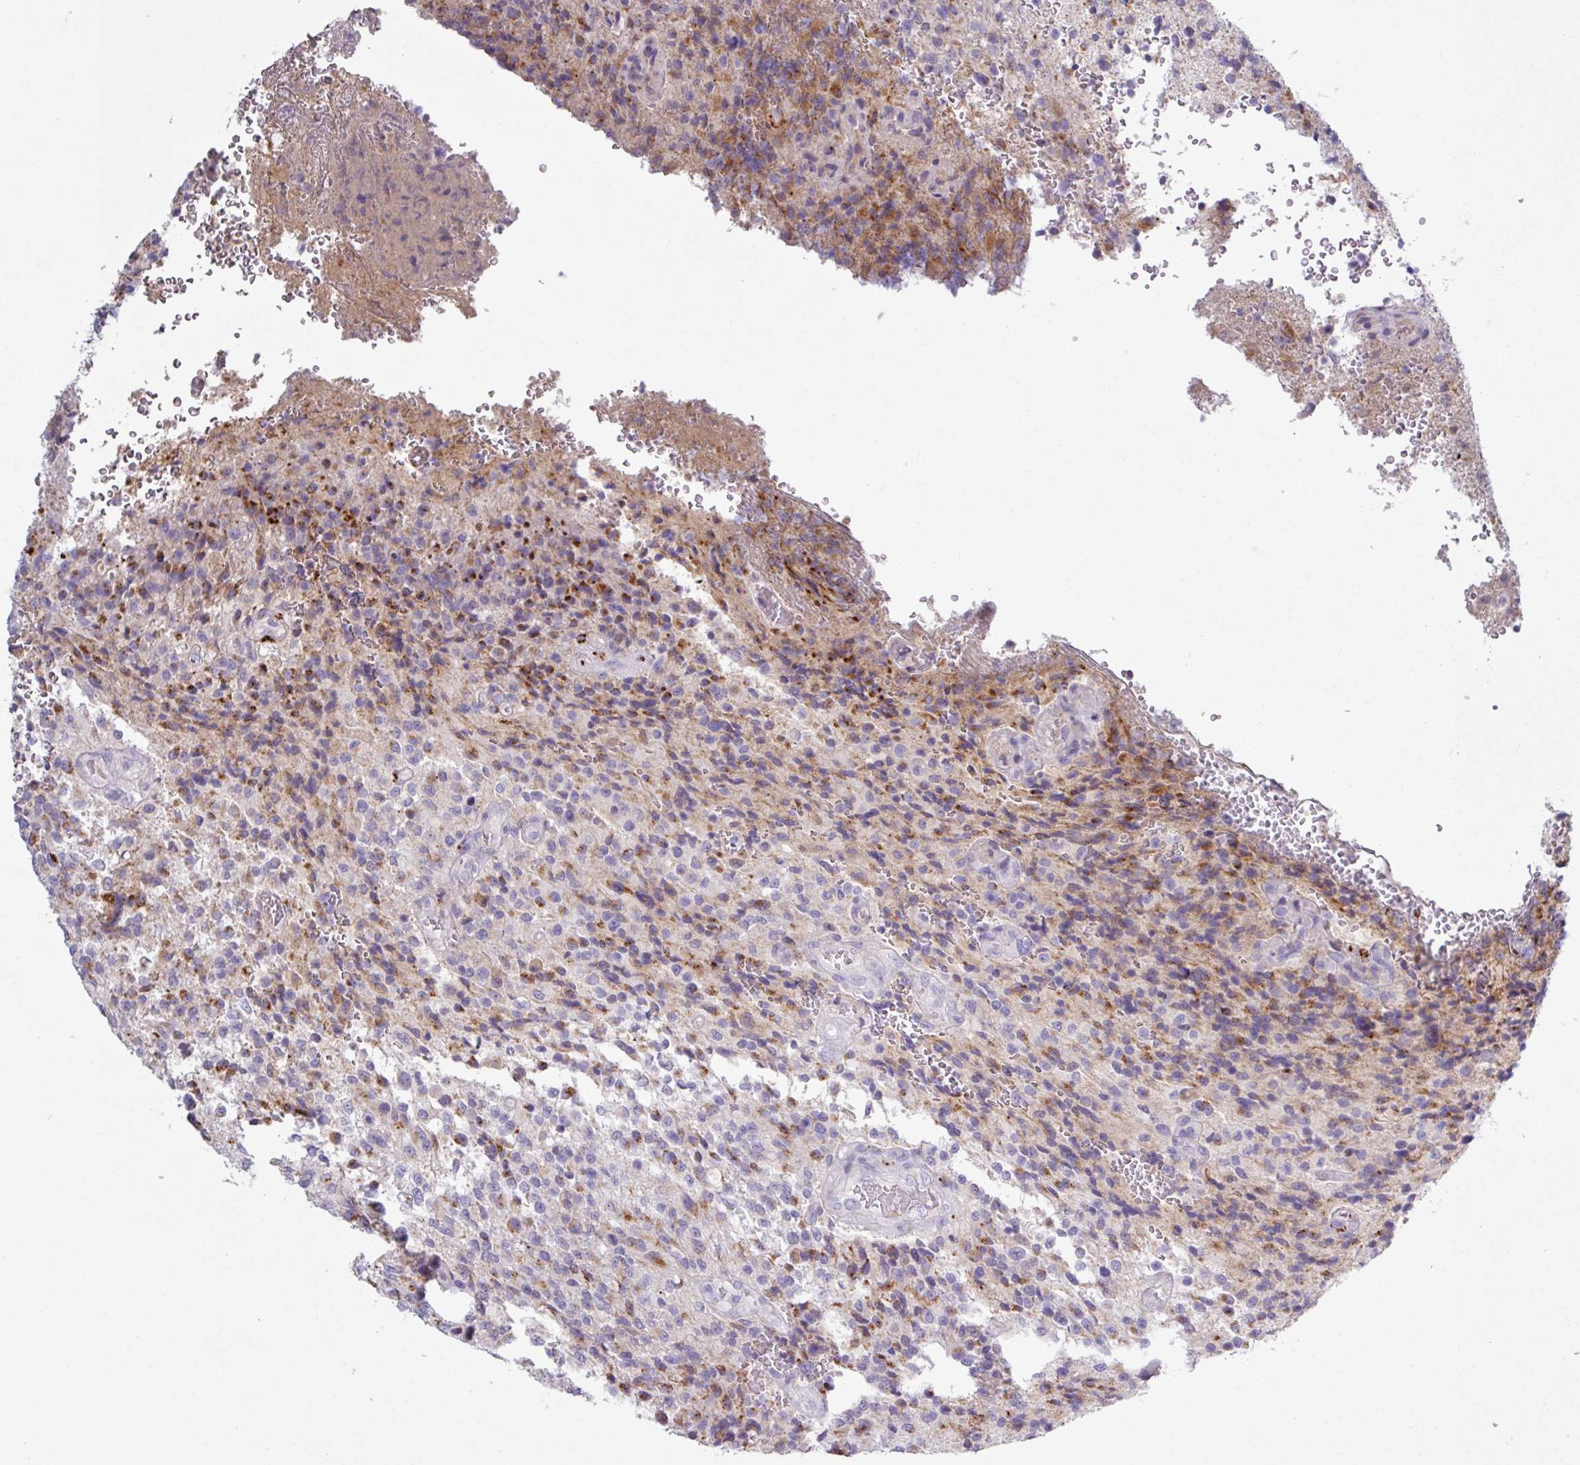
{"staining": {"intensity": "moderate", "quantity": "25%-75%", "location": "cytoplasmic/membranous"}, "tissue": "glioma", "cell_type": "Tumor cells", "image_type": "cancer", "snomed": [{"axis": "morphology", "description": "Normal tissue, NOS"}, {"axis": "morphology", "description": "Glioma, malignant, High grade"}, {"axis": "topography", "description": "Cerebral cortex"}], "caption": "The immunohistochemical stain labels moderate cytoplasmic/membranous positivity in tumor cells of glioma tissue.", "gene": "C4B", "patient": {"sex": "male", "age": 56}}